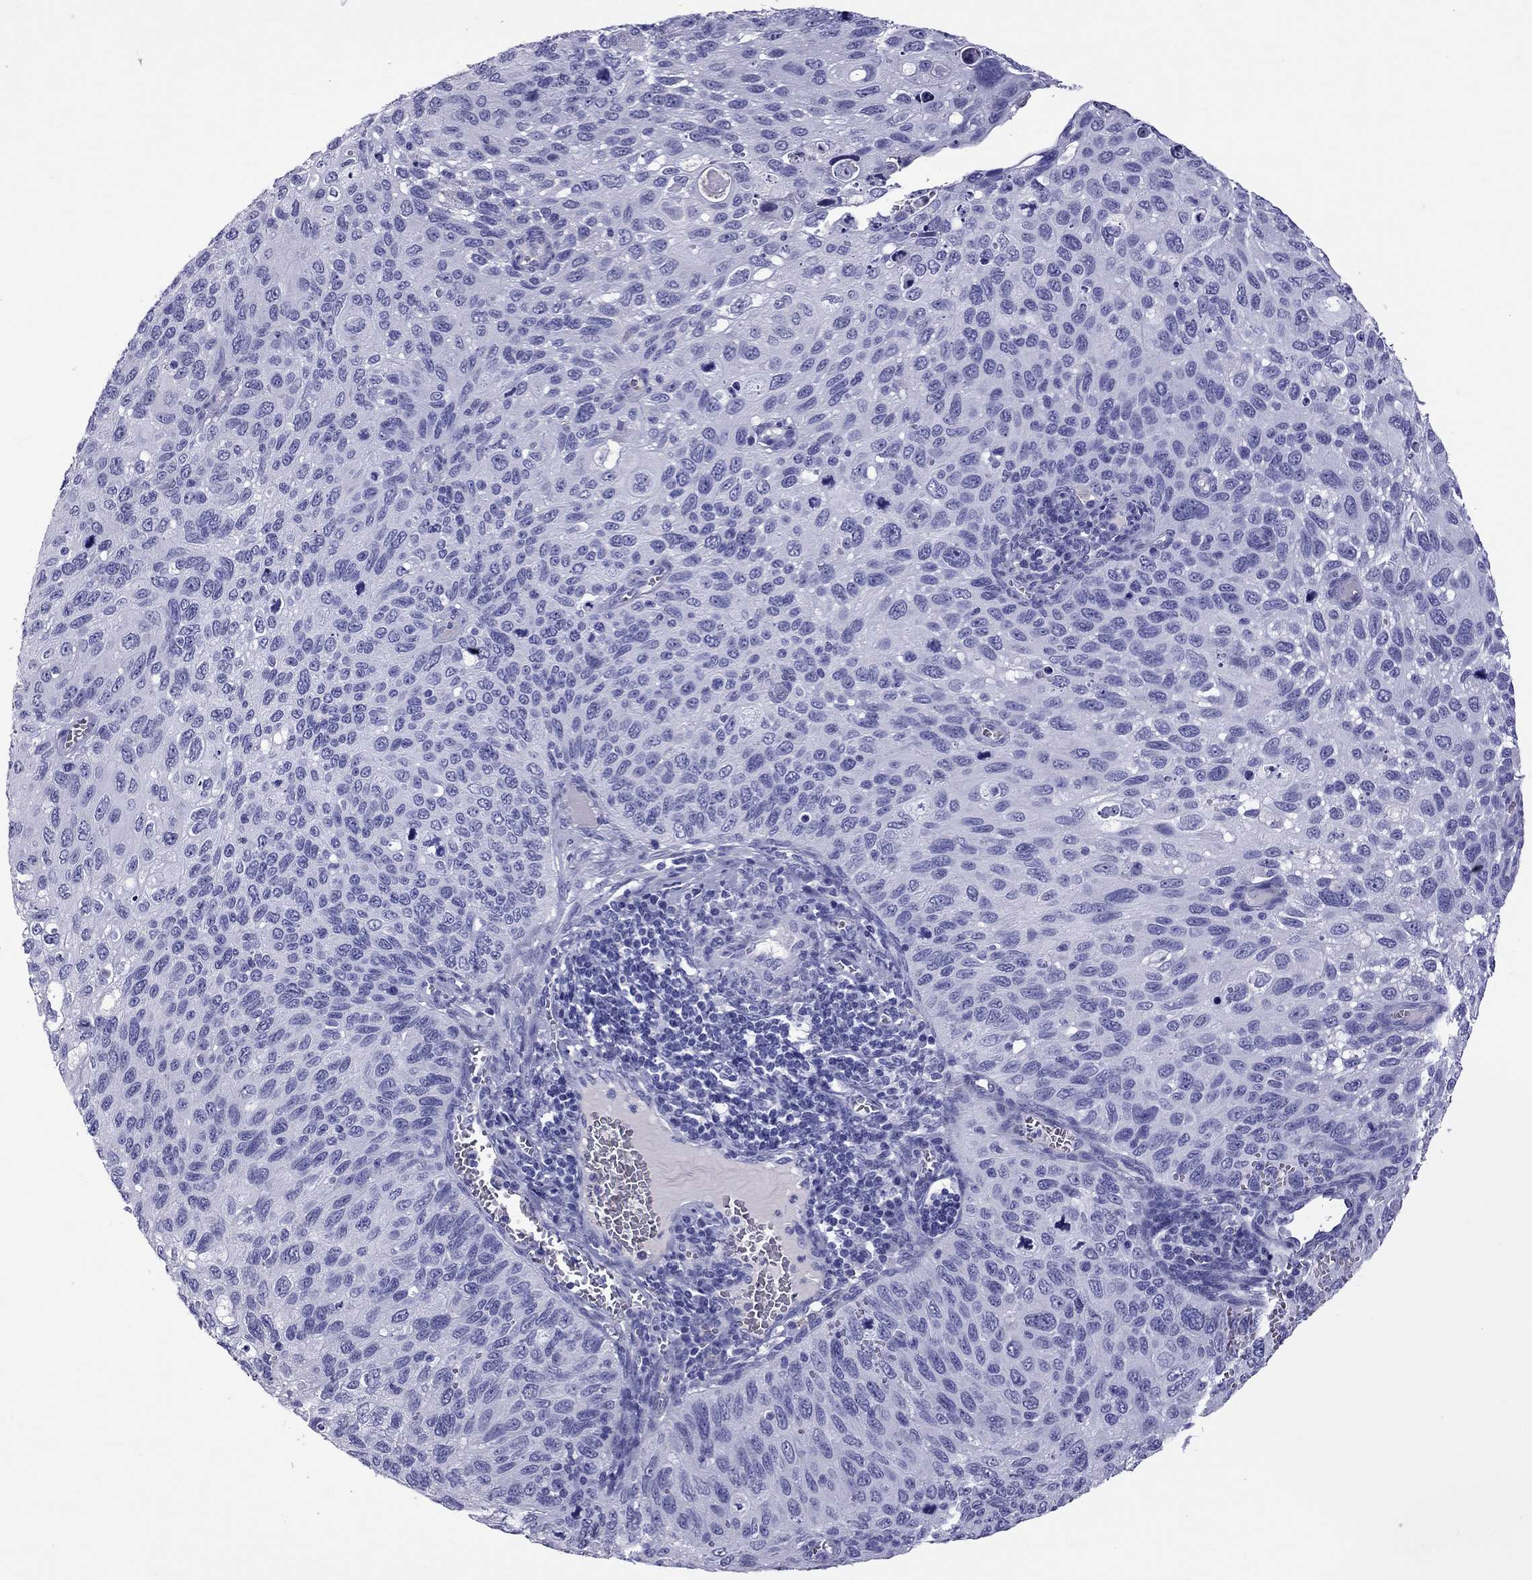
{"staining": {"intensity": "negative", "quantity": "none", "location": "none"}, "tissue": "cervical cancer", "cell_type": "Tumor cells", "image_type": "cancer", "snomed": [{"axis": "morphology", "description": "Squamous cell carcinoma, NOS"}, {"axis": "topography", "description": "Cervix"}], "caption": "High magnification brightfield microscopy of squamous cell carcinoma (cervical) stained with DAB (brown) and counterstained with hematoxylin (blue): tumor cells show no significant expression.", "gene": "SCART1", "patient": {"sex": "female", "age": 70}}